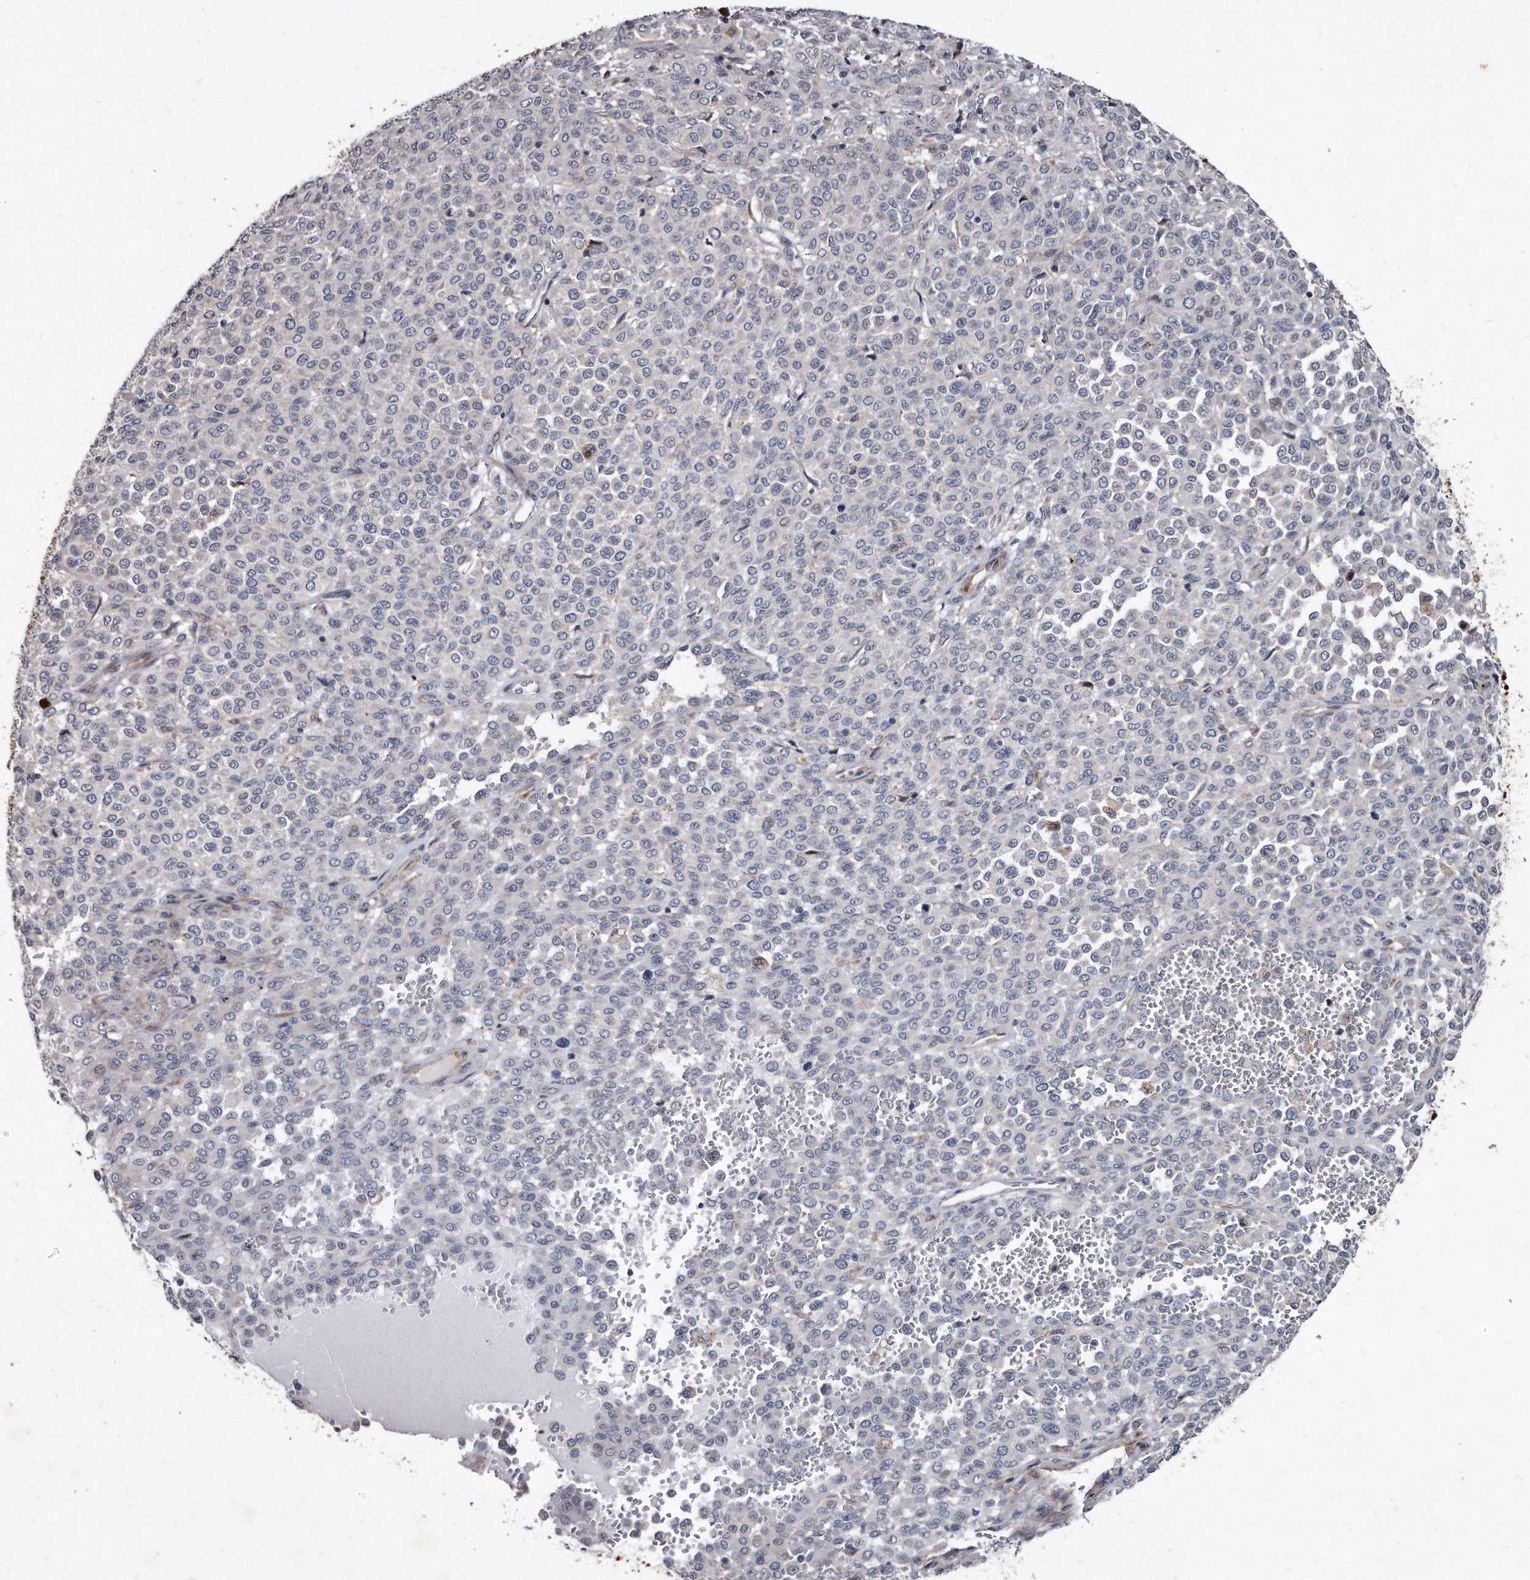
{"staining": {"intensity": "negative", "quantity": "none", "location": "none"}, "tissue": "melanoma", "cell_type": "Tumor cells", "image_type": "cancer", "snomed": [{"axis": "morphology", "description": "Malignant melanoma, Metastatic site"}, {"axis": "topography", "description": "Pancreas"}], "caption": "This is a histopathology image of immunohistochemistry (IHC) staining of malignant melanoma (metastatic site), which shows no staining in tumor cells.", "gene": "KLHDC3", "patient": {"sex": "female", "age": 30}}